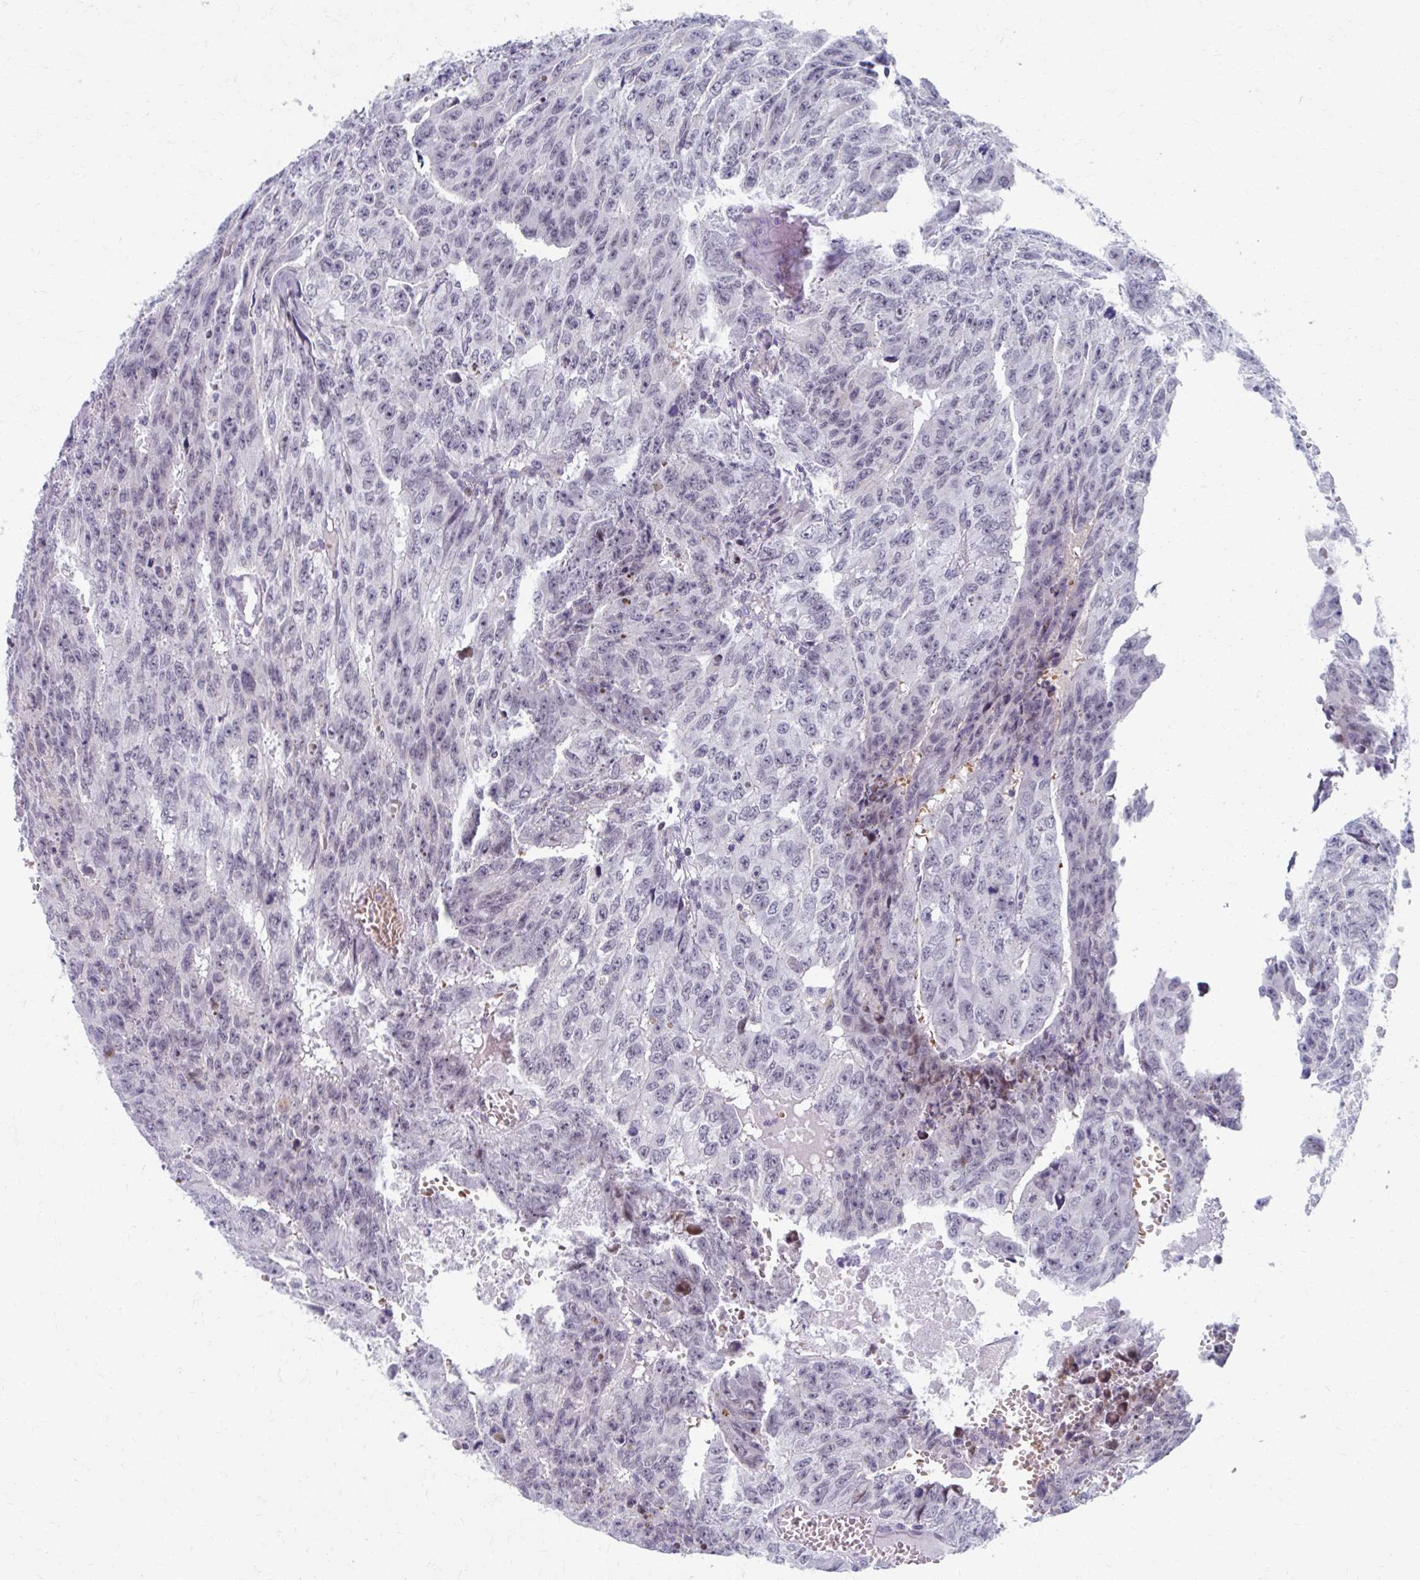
{"staining": {"intensity": "negative", "quantity": "none", "location": "none"}, "tissue": "testis cancer", "cell_type": "Tumor cells", "image_type": "cancer", "snomed": [{"axis": "morphology", "description": "Carcinoma, Embryonal, NOS"}, {"axis": "morphology", "description": "Teratoma, malignant, NOS"}, {"axis": "topography", "description": "Testis"}], "caption": "DAB immunohistochemical staining of human testis malignant teratoma exhibits no significant expression in tumor cells. (DAB immunohistochemistry (IHC) with hematoxylin counter stain).", "gene": "ABHD16B", "patient": {"sex": "male", "age": 24}}